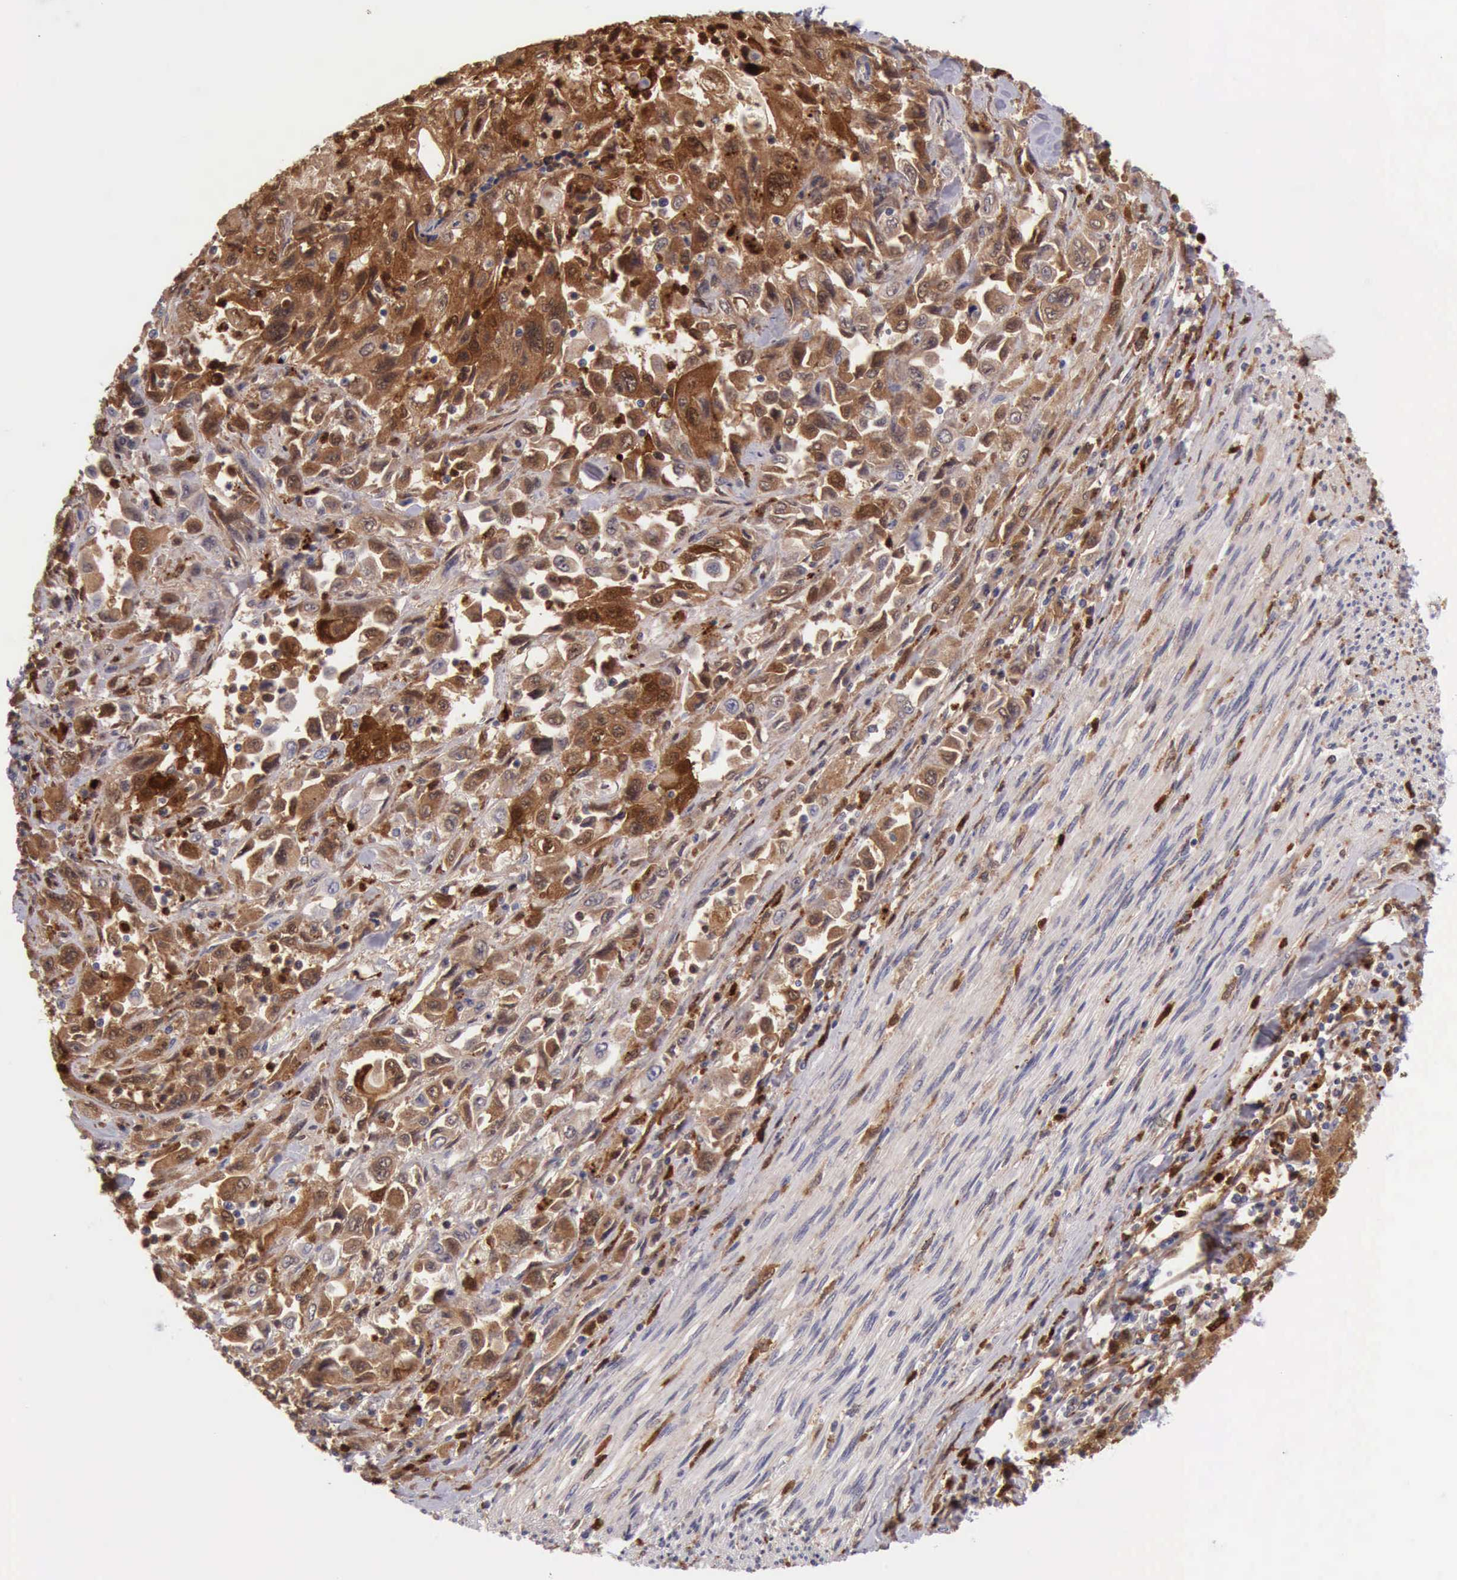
{"staining": {"intensity": "strong", "quantity": ">75%", "location": "cytoplasmic/membranous"}, "tissue": "pancreatic cancer", "cell_type": "Tumor cells", "image_type": "cancer", "snomed": [{"axis": "morphology", "description": "Adenocarcinoma, NOS"}, {"axis": "topography", "description": "Pancreas"}], "caption": "Human pancreatic cancer stained with a protein marker shows strong staining in tumor cells.", "gene": "CSTA", "patient": {"sex": "male", "age": 70}}